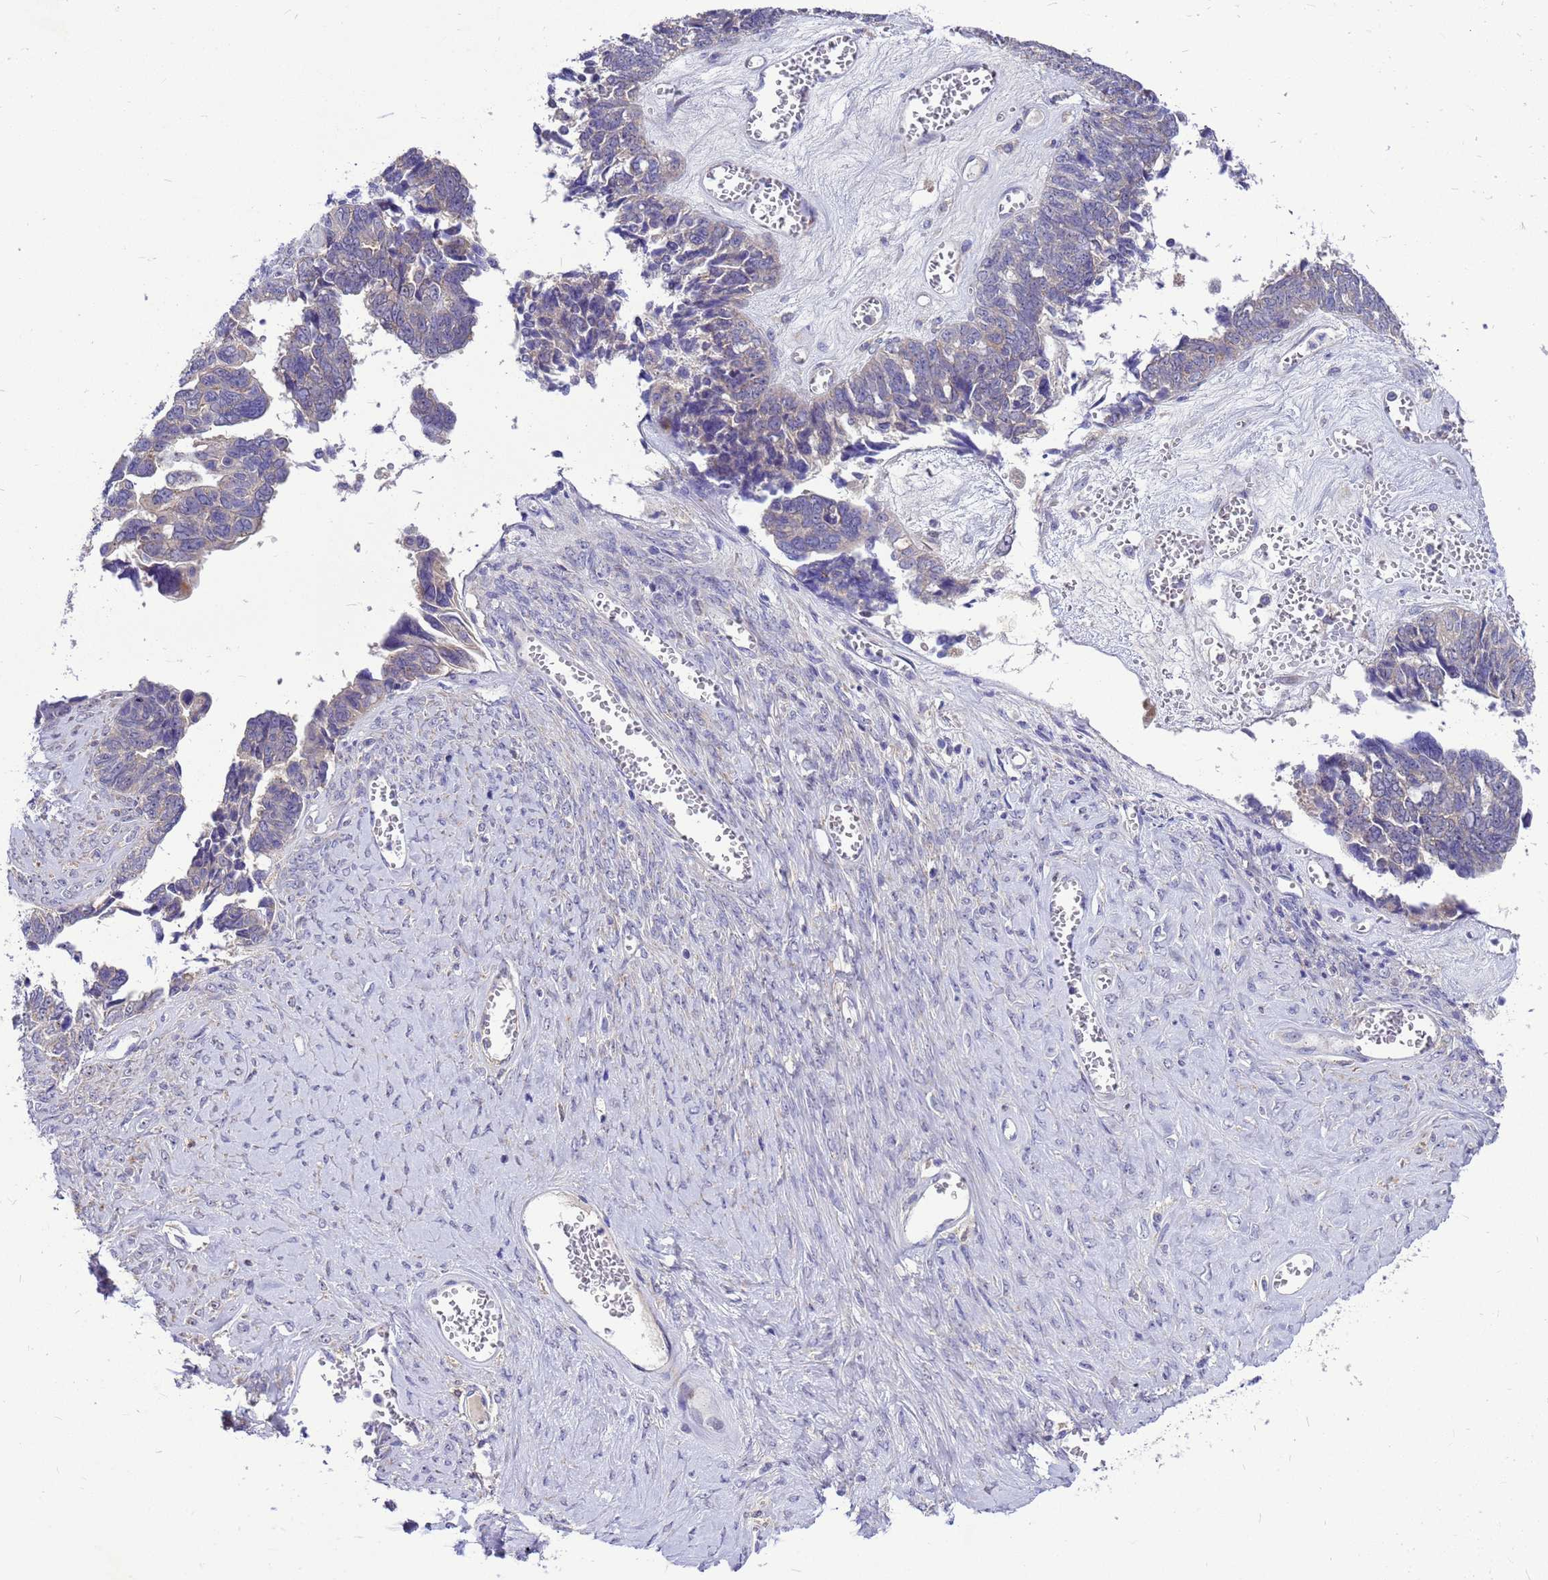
{"staining": {"intensity": "negative", "quantity": "none", "location": "none"}, "tissue": "ovarian cancer", "cell_type": "Tumor cells", "image_type": "cancer", "snomed": [{"axis": "morphology", "description": "Cystadenocarcinoma, serous, NOS"}, {"axis": "topography", "description": "Ovary"}], "caption": "DAB immunohistochemical staining of human ovarian serous cystadenocarcinoma demonstrates no significant expression in tumor cells. The staining was performed using DAB to visualize the protein expression in brown, while the nuclei were stained in blue with hematoxylin (Magnification: 20x).", "gene": "POP7", "patient": {"sex": "female", "age": 79}}